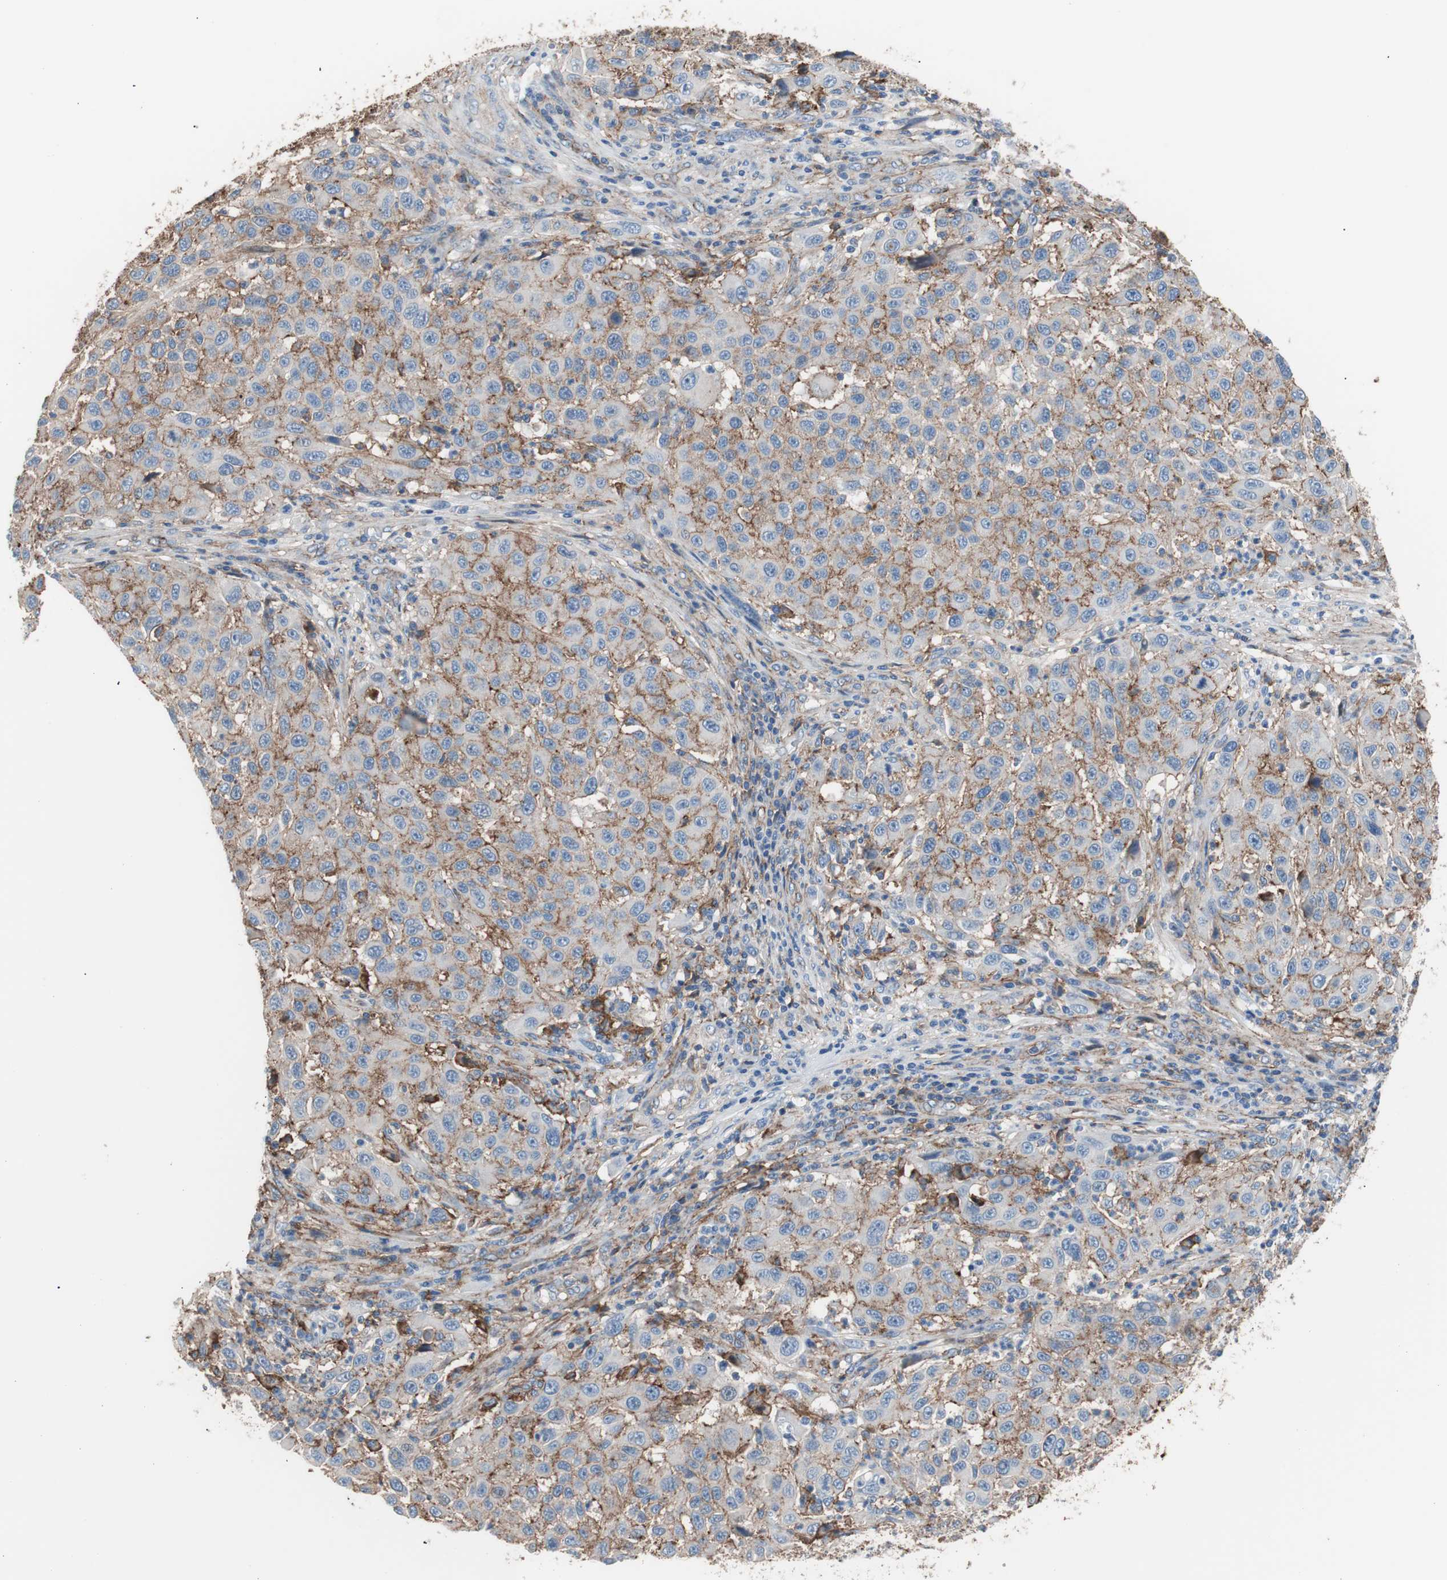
{"staining": {"intensity": "moderate", "quantity": "25%-75%", "location": "cytoplasmic/membranous"}, "tissue": "melanoma", "cell_type": "Tumor cells", "image_type": "cancer", "snomed": [{"axis": "morphology", "description": "Malignant melanoma, Metastatic site"}, {"axis": "topography", "description": "Lymph node"}], "caption": "The histopathology image shows immunohistochemical staining of melanoma. There is moderate cytoplasmic/membranous expression is appreciated in approximately 25%-75% of tumor cells. Immunohistochemistry stains the protein of interest in brown and the nuclei are stained blue.", "gene": "CD81", "patient": {"sex": "male", "age": 61}}